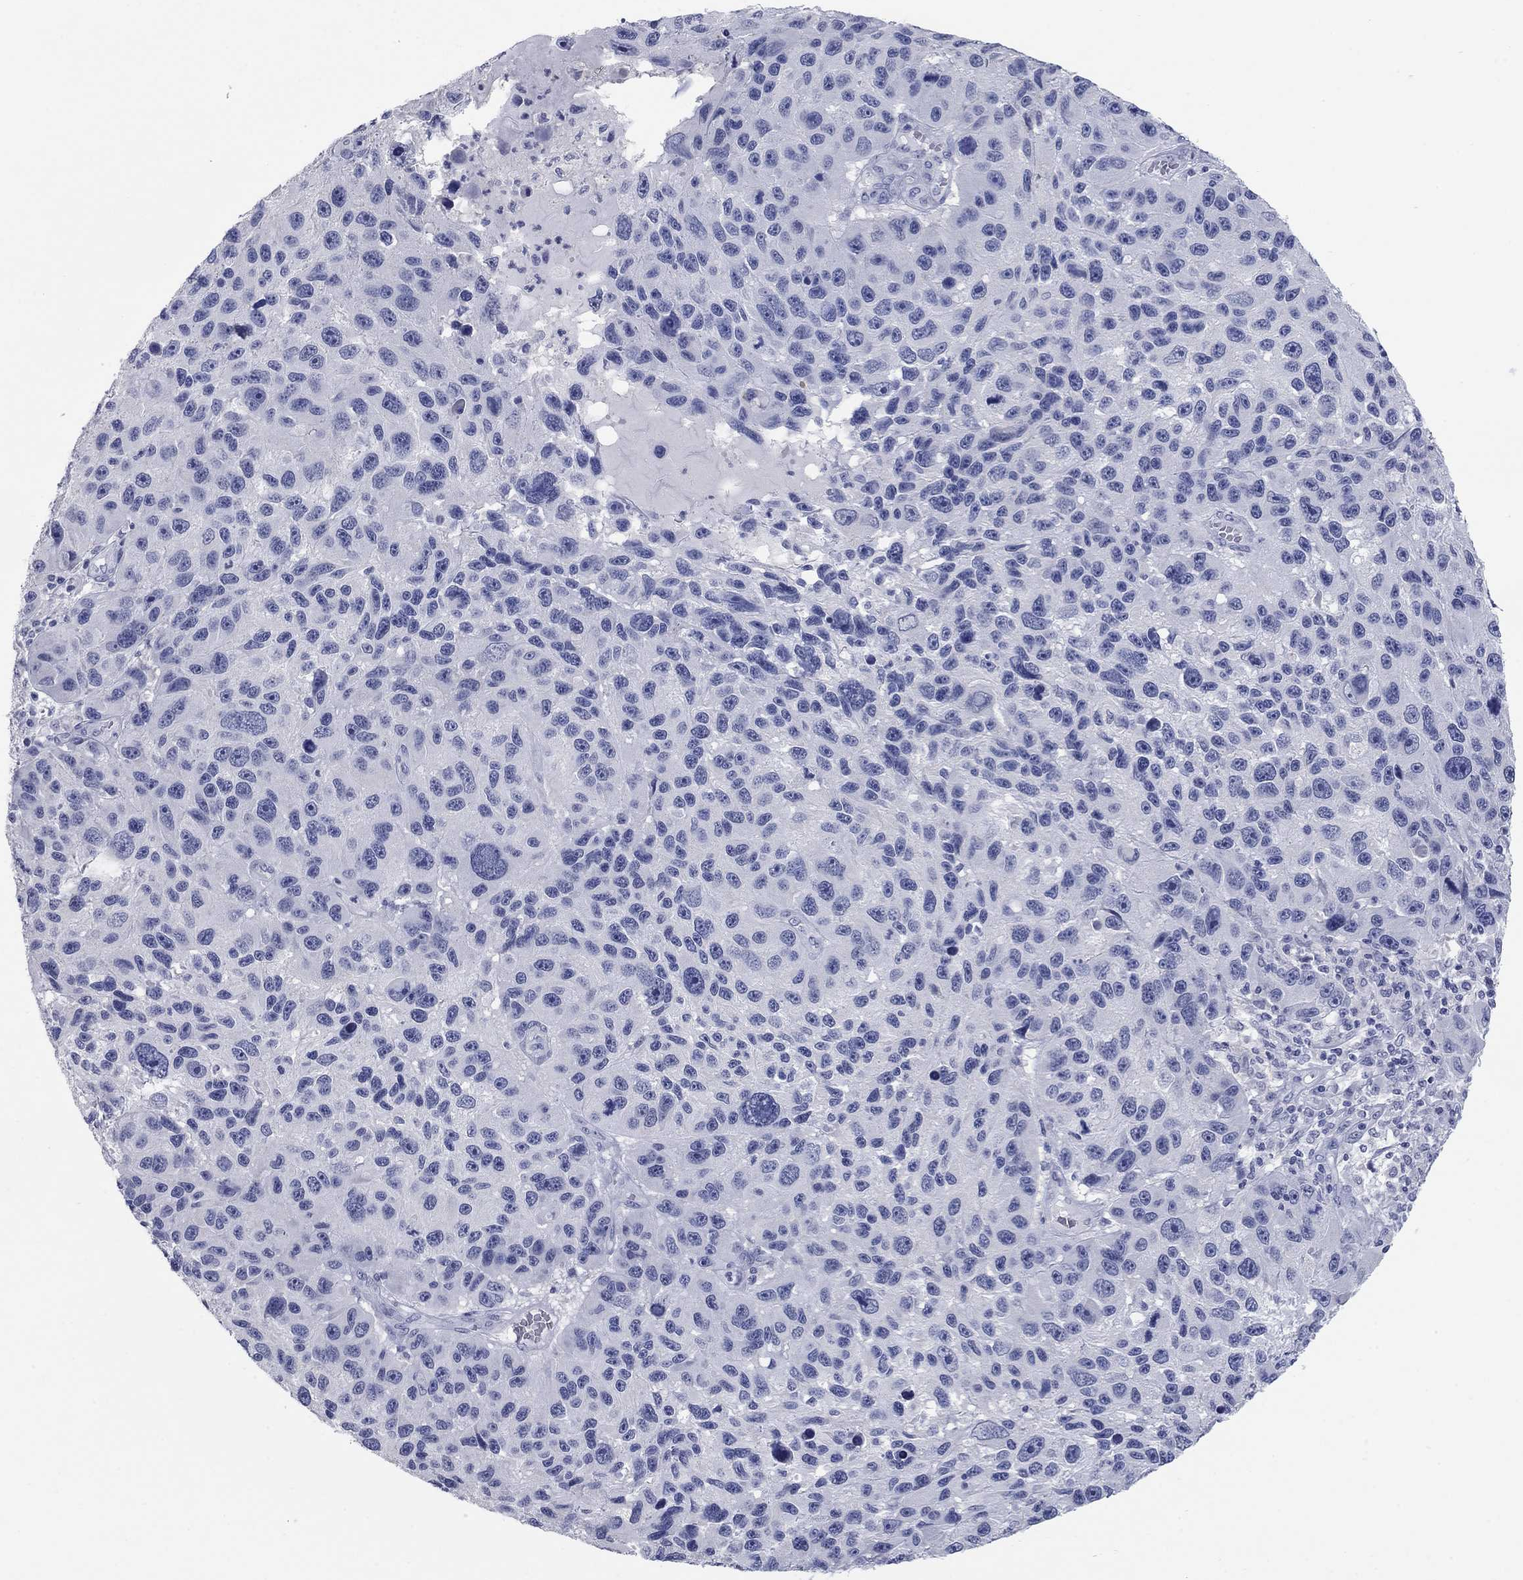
{"staining": {"intensity": "negative", "quantity": "none", "location": "none"}, "tissue": "melanoma", "cell_type": "Tumor cells", "image_type": "cancer", "snomed": [{"axis": "morphology", "description": "Malignant melanoma, NOS"}, {"axis": "topography", "description": "Skin"}], "caption": "Tumor cells are negative for protein expression in human malignant melanoma.", "gene": "ATP6V1G2", "patient": {"sex": "male", "age": 53}}